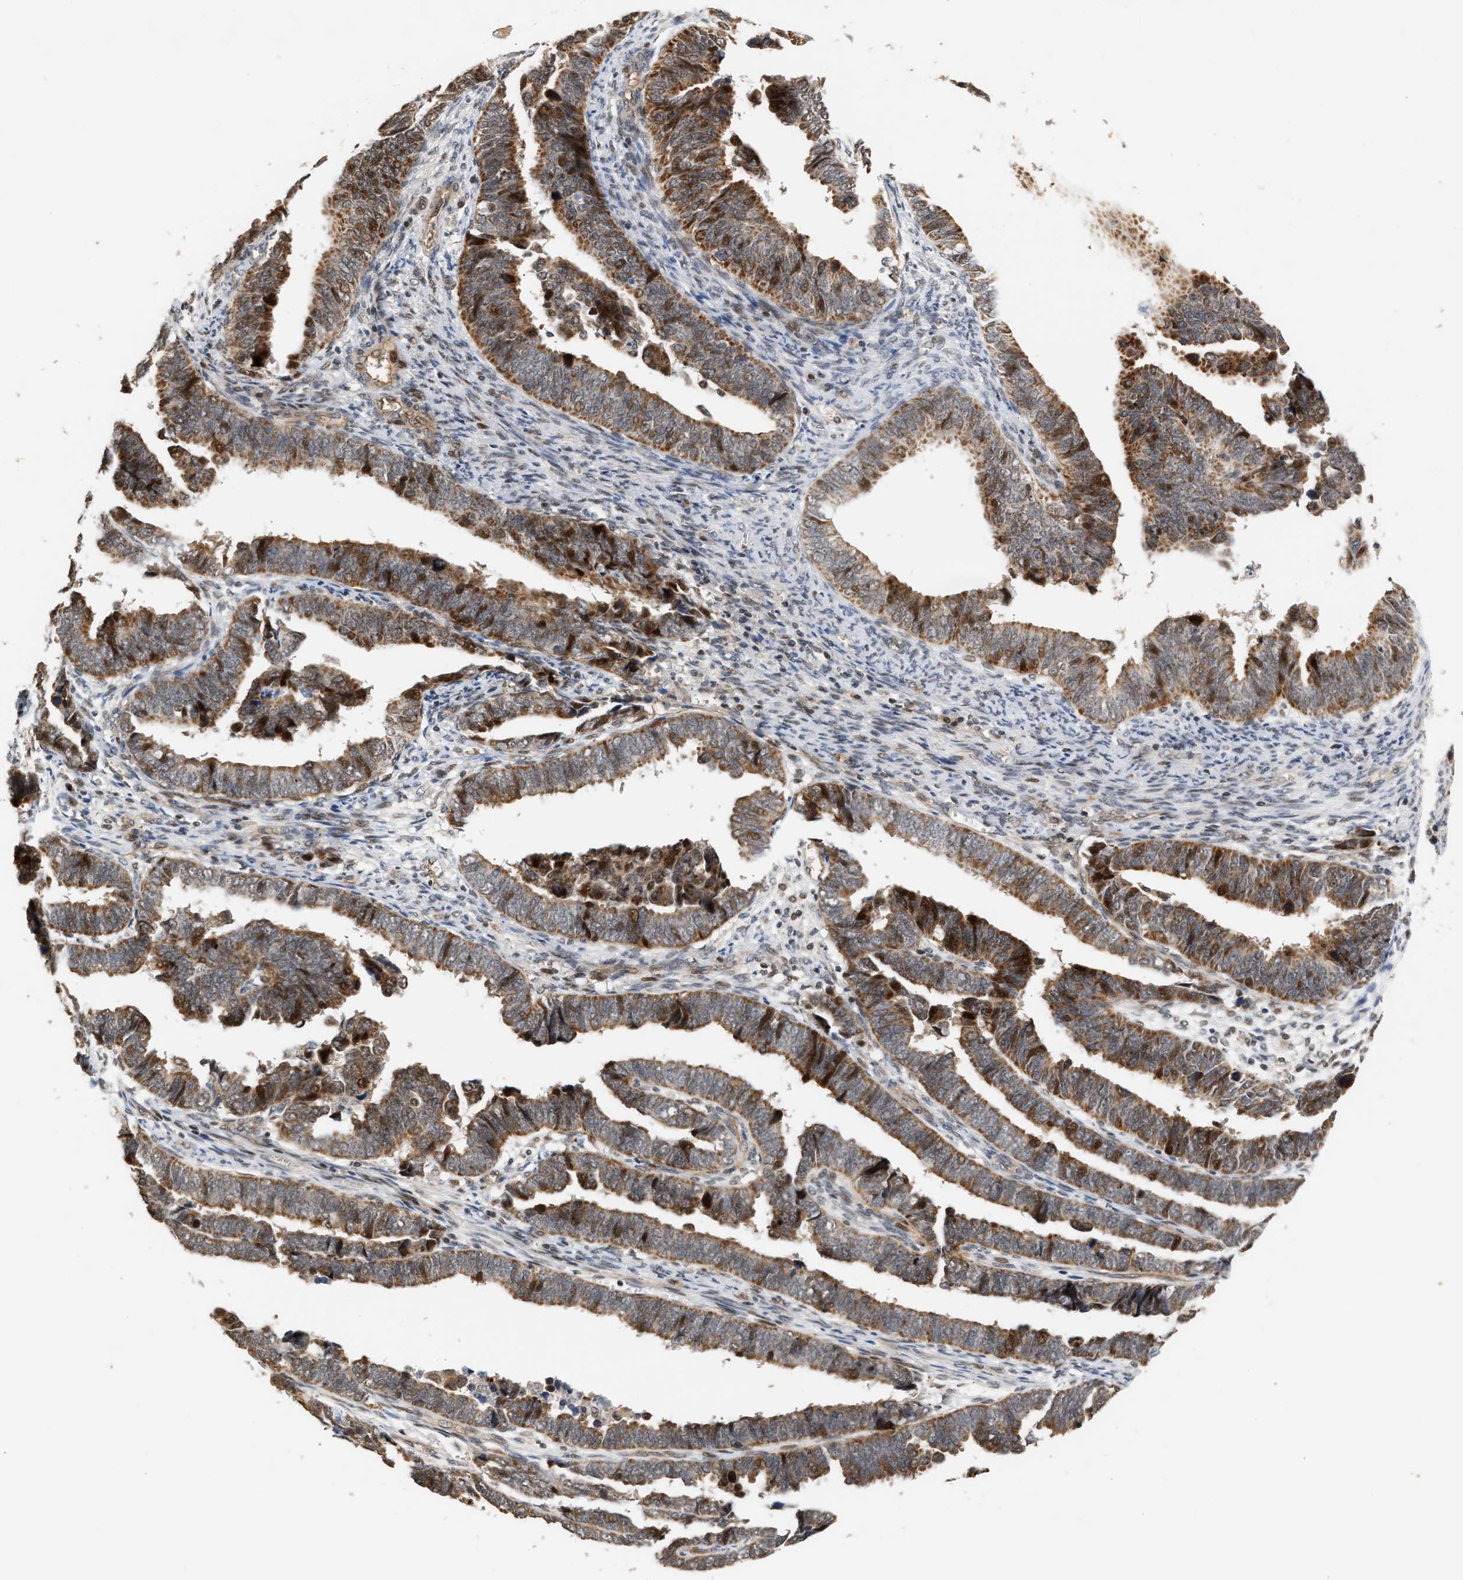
{"staining": {"intensity": "moderate", "quantity": ">75%", "location": "cytoplasmic/membranous"}, "tissue": "endometrial cancer", "cell_type": "Tumor cells", "image_type": "cancer", "snomed": [{"axis": "morphology", "description": "Adenocarcinoma, NOS"}, {"axis": "topography", "description": "Endometrium"}], "caption": "A brown stain labels moderate cytoplasmic/membranous expression of a protein in endometrial cancer tumor cells.", "gene": "PLXND1", "patient": {"sex": "female", "age": 75}}